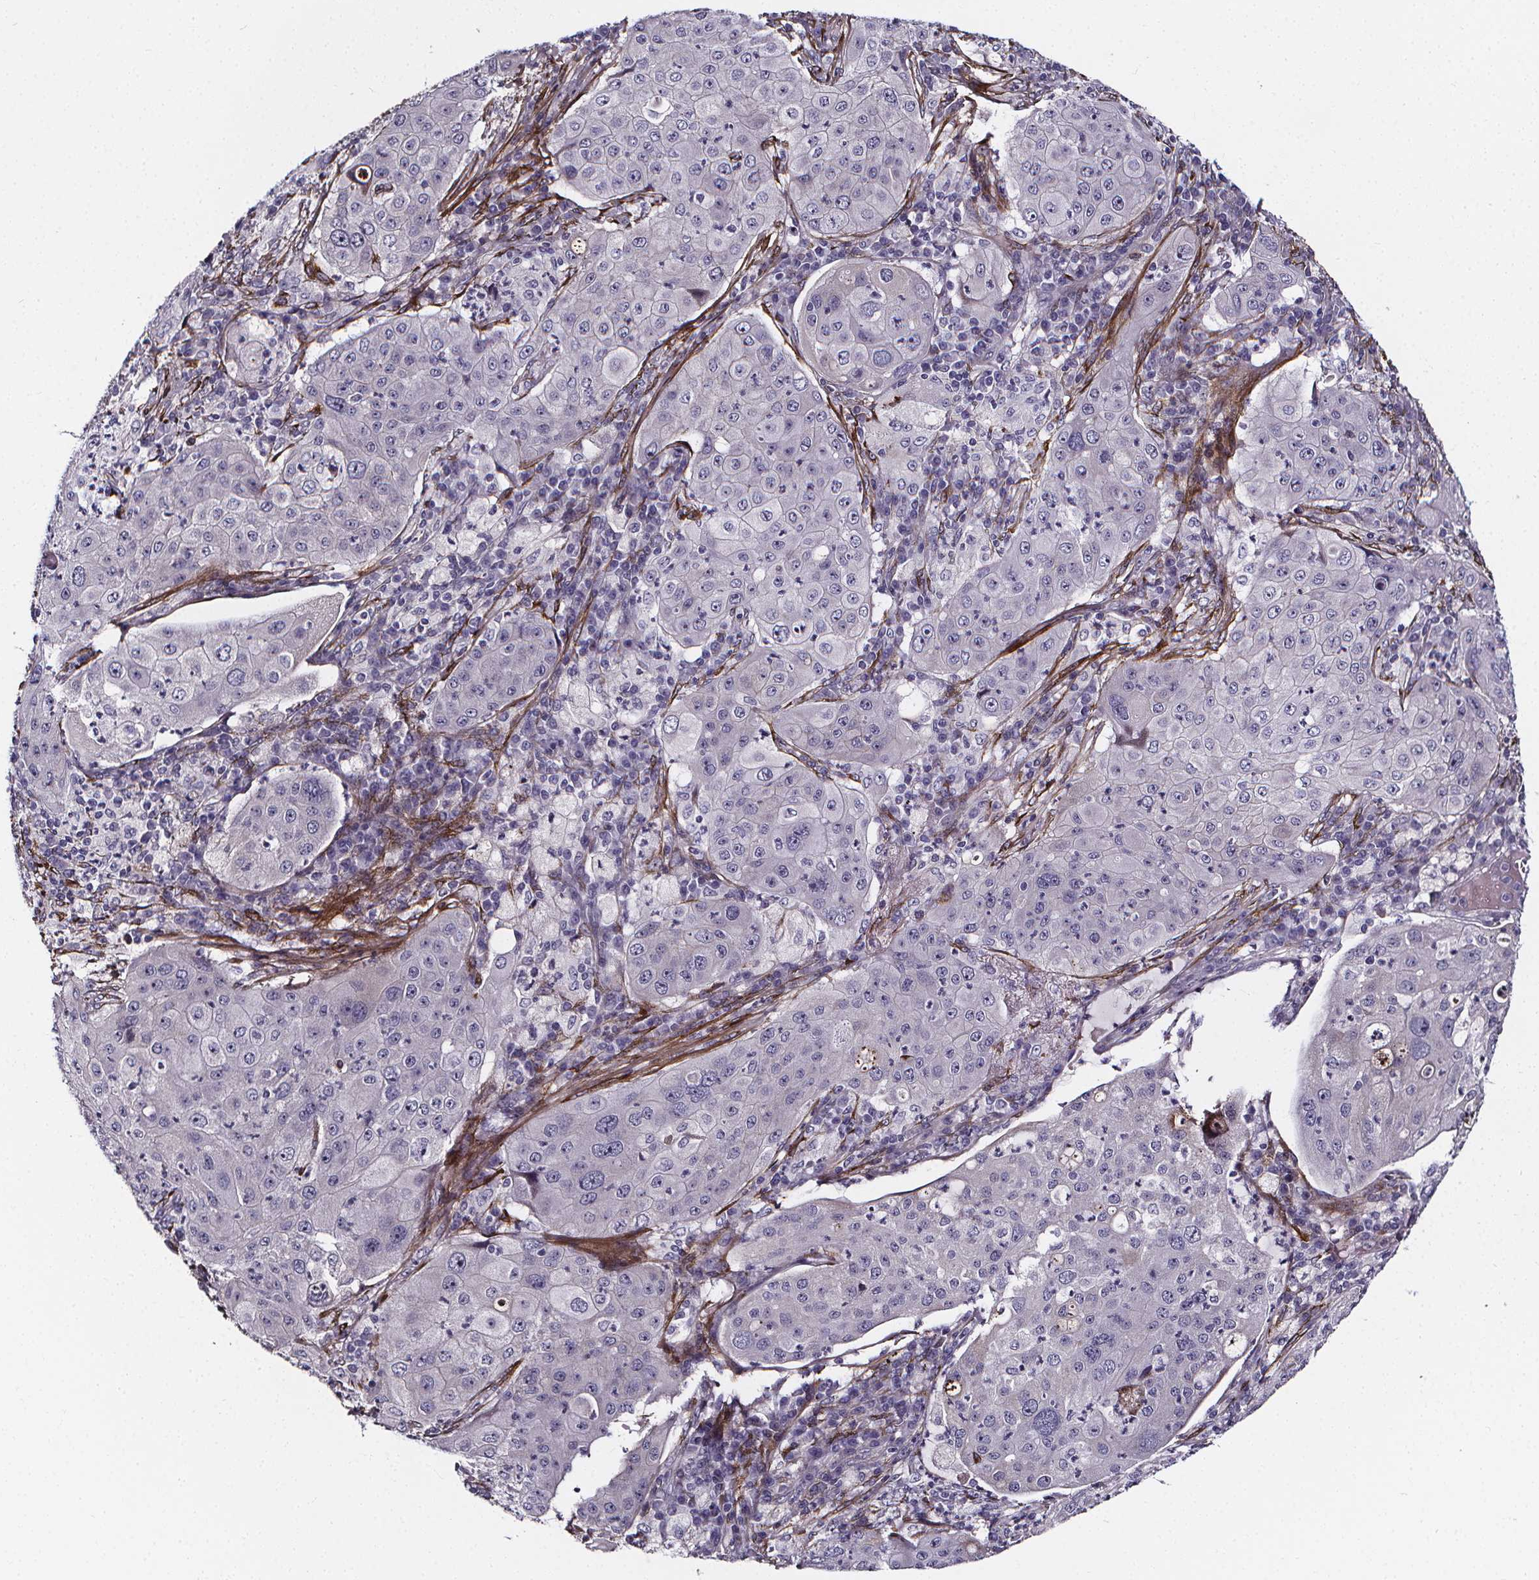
{"staining": {"intensity": "negative", "quantity": "none", "location": "none"}, "tissue": "lung cancer", "cell_type": "Tumor cells", "image_type": "cancer", "snomed": [{"axis": "morphology", "description": "Squamous cell carcinoma, NOS"}, {"axis": "topography", "description": "Lung"}], "caption": "IHC image of neoplastic tissue: squamous cell carcinoma (lung) stained with DAB shows no significant protein positivity in tumor cells. (Stains: DAB immunohistochemistry with hematoxylin counter stain, Microscopy: brightfield microscopy at high magnification).", "gene": "AEBP1", "patient": {"sex": "female", "age": 59}}